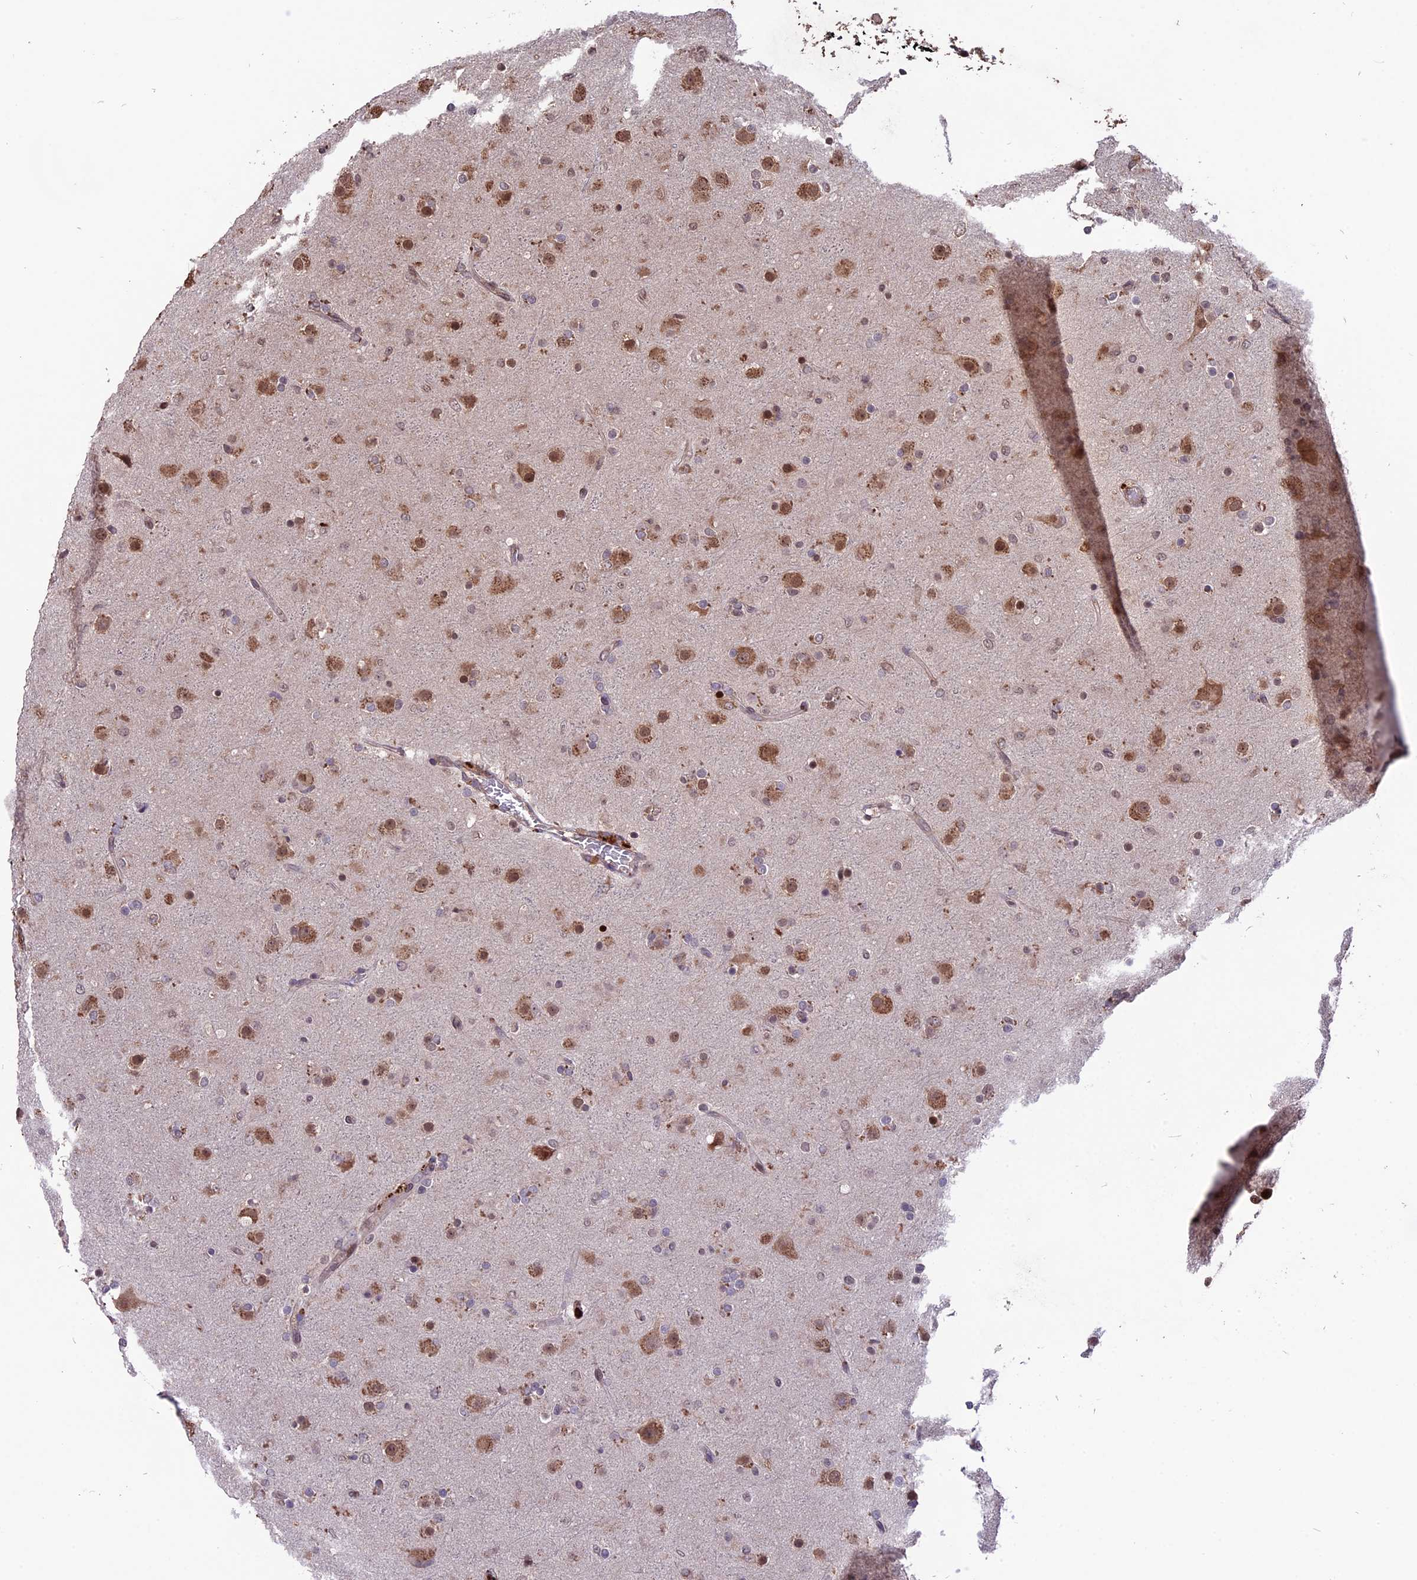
{"staining": {"intensity": "moderate", "quantity": ">75%", "location": "cytoplasmic/membranous,nuclear"}, "tissue": "glioma", "cell_type": "Tumor cells", "image_type": "cancer", "snomed": [{"axis": "morphology", "description": "Glioma, malignant, Low grade"}, {"axis": "topography", "description": "Brain"}], "caption": "Protein expression analysis of glioma displays moderate cytoplasmic/membranous and nuclear staining in about >75% of tumor cells.", "gene": "ZNF598", "patient": {"sex": "male", "age": 65}}